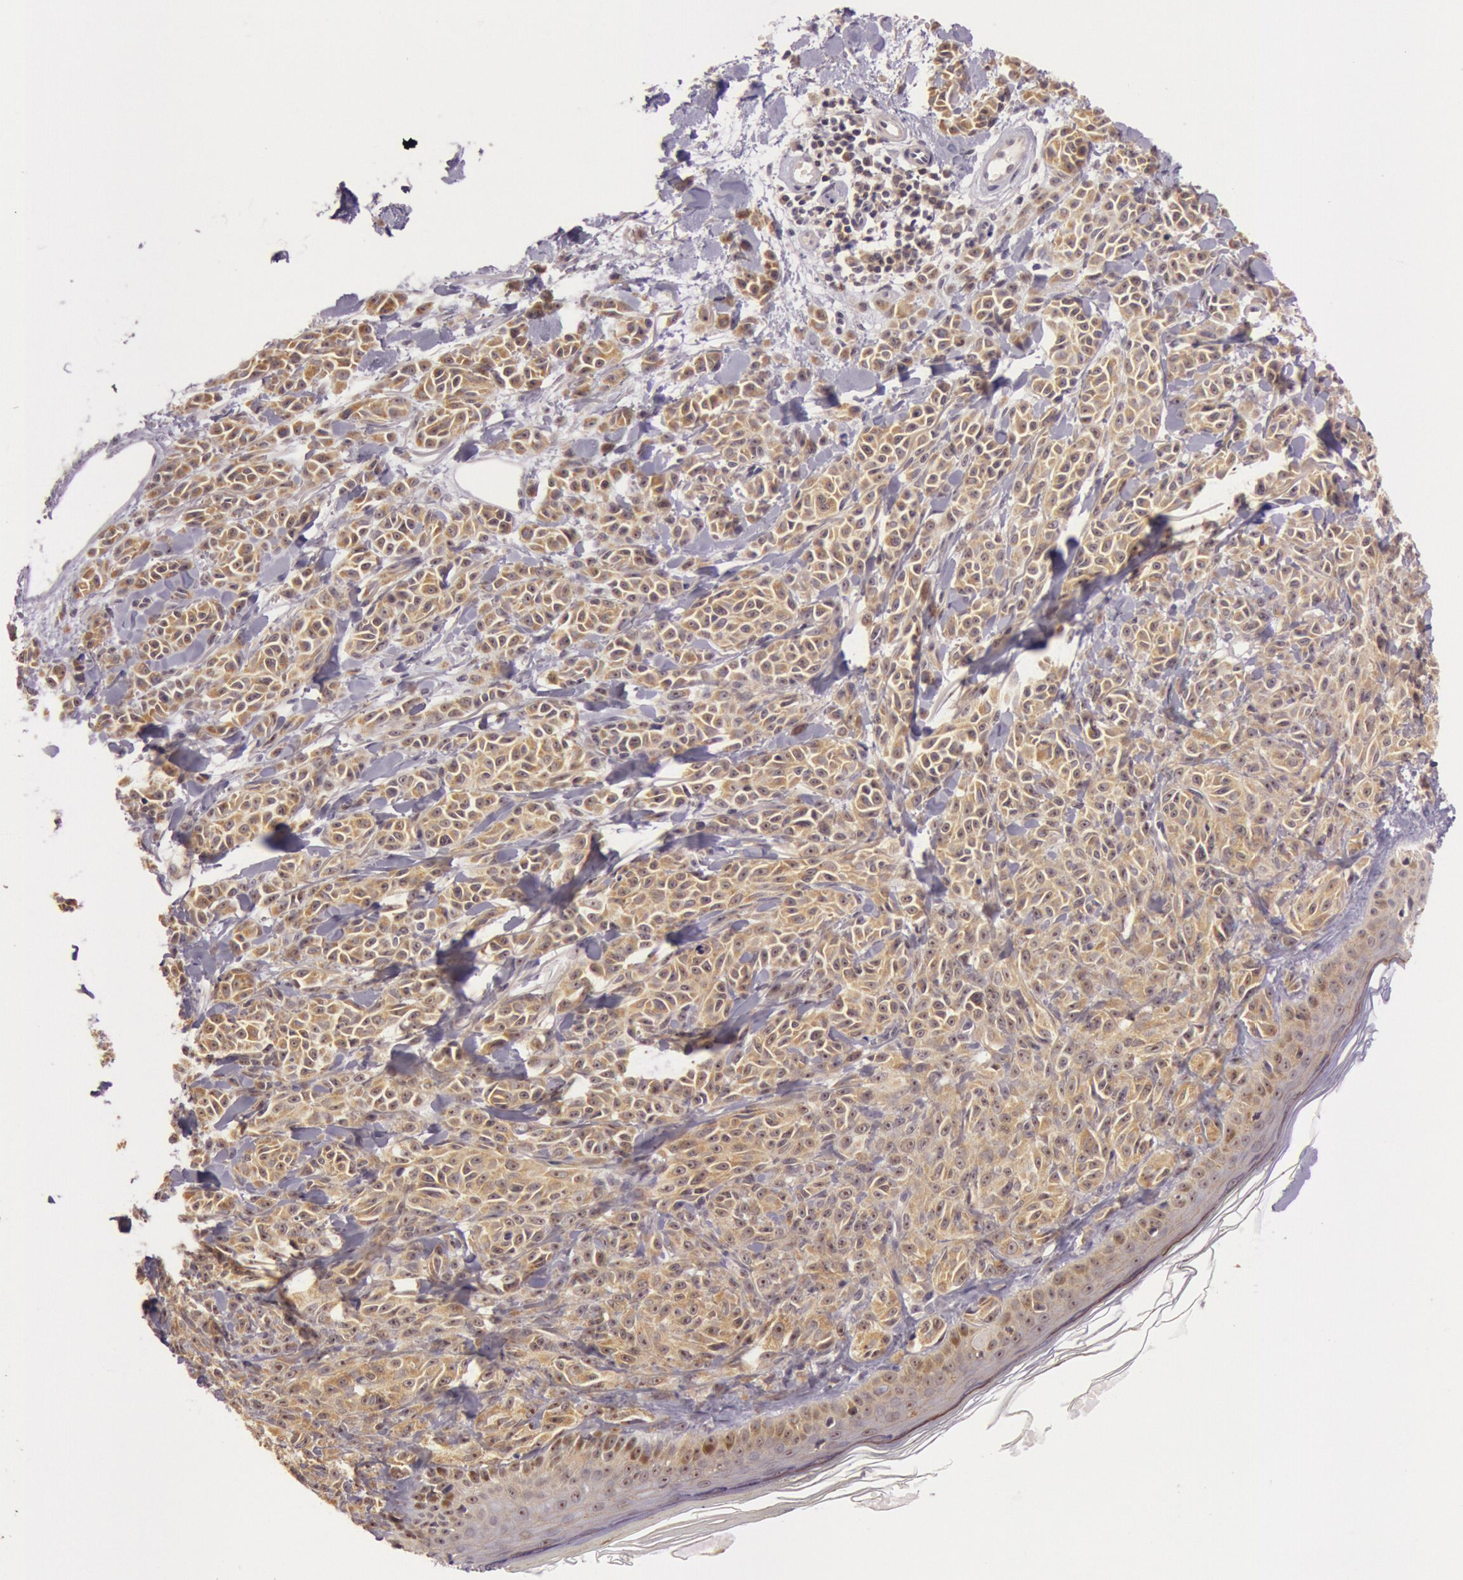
{"staining": {"intensity": "moderate", "quantity": ">75%", "location": "cytoplasmic/membranous,nuclear"}, "tissue": "melanoma", "cell_type": "Tumor cells", "image_type": "cancer", "snomed": [{"axis": "morphology", "description": "Malignant melanoma, NOS"}, {"axis": "topography", "description": "Skin"}], "caption": "Tumor cells show medium levels of moderate cytoplasmic/membranous and nuclear positivity in approximately >75% of cells in melanoma.", "gene": "CDK16", "patient": {"sex": "female", "age": 73}}